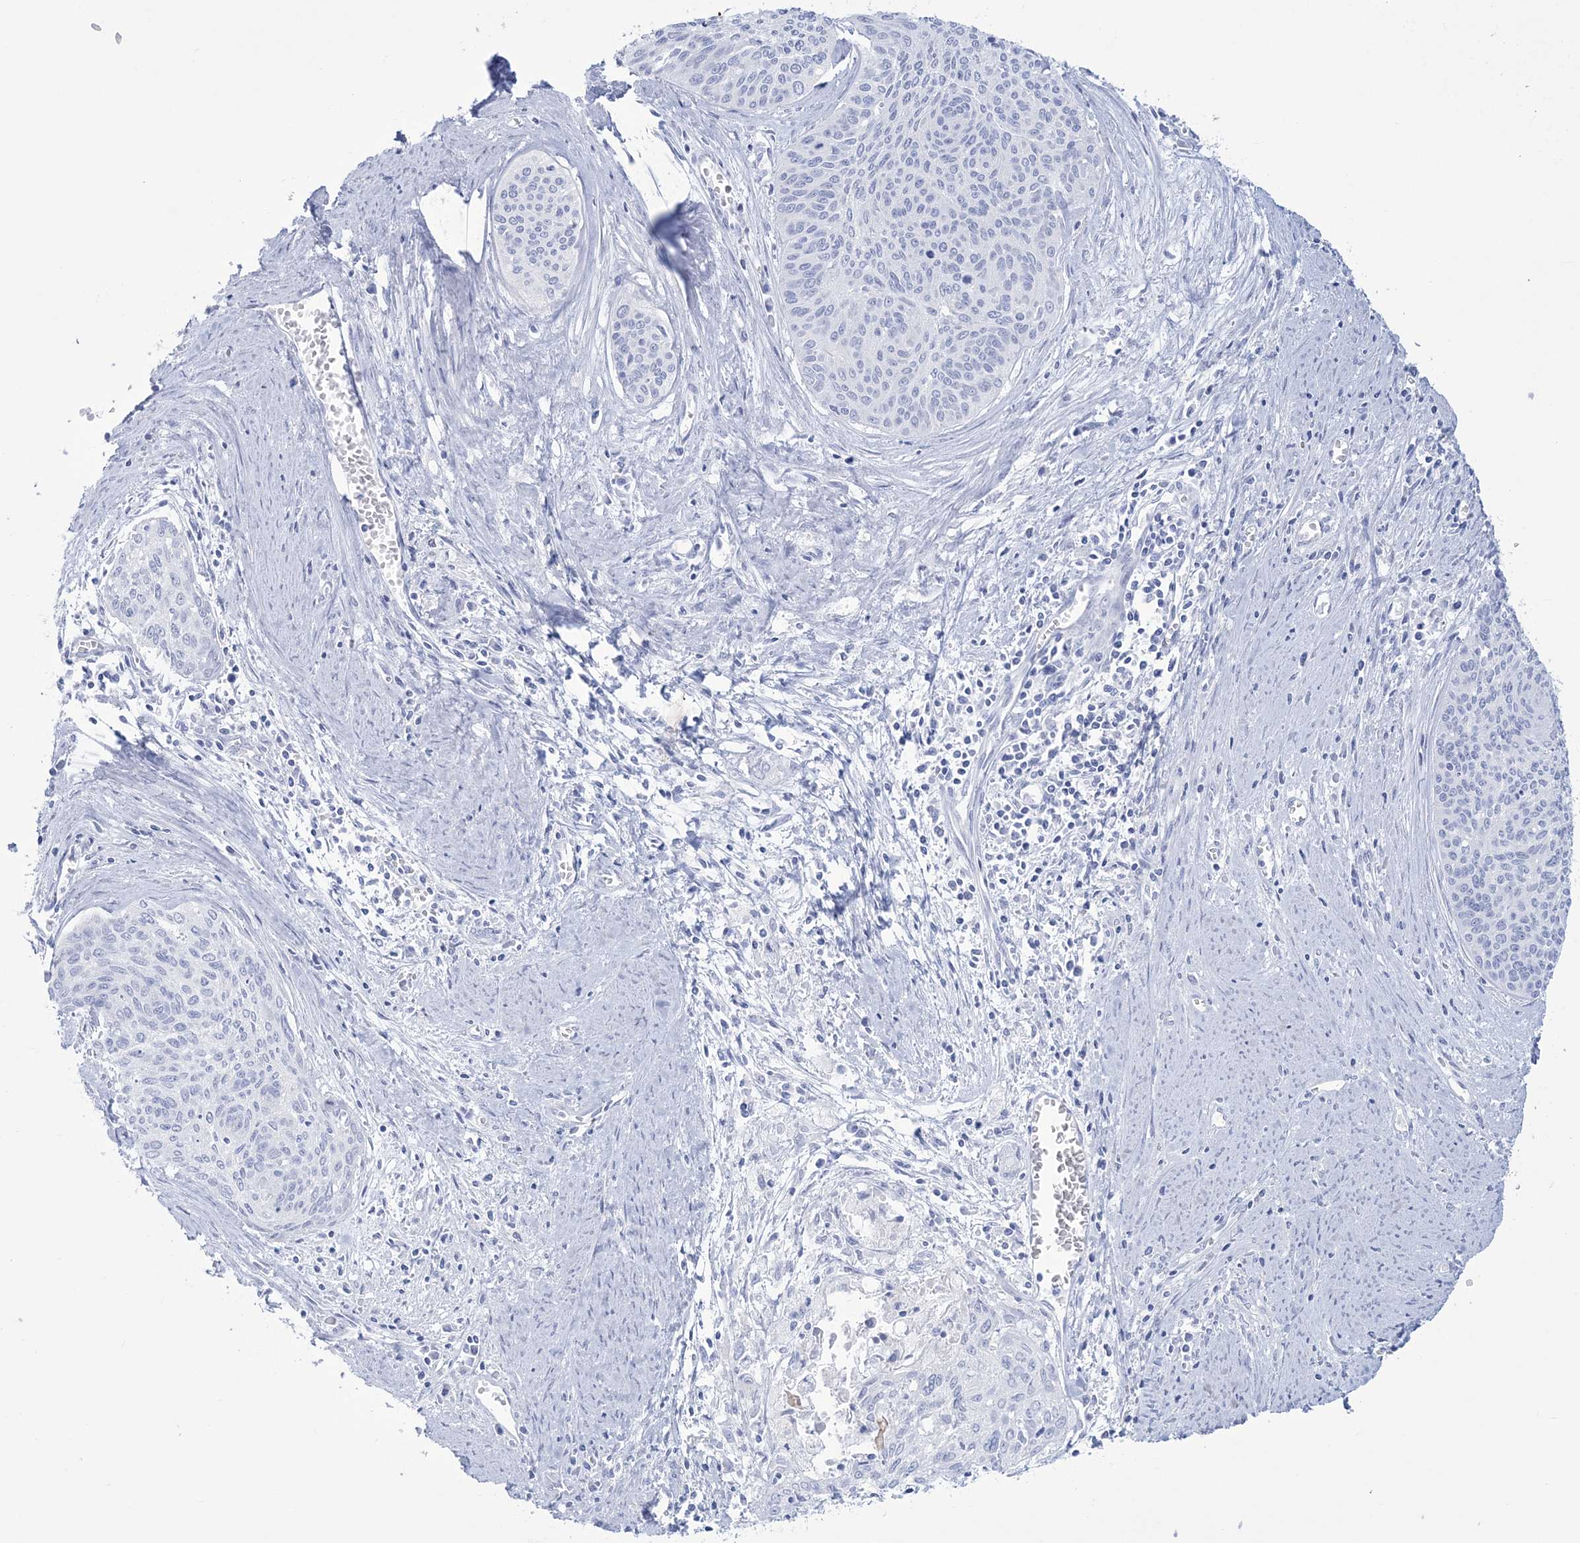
{"staining": {"intensity": "negative", "quantity": "none", "location": "none"}, "tissue": "cervical cancer", "cell_type": "Tumor cells", "image_type": "cancer", "snomed": [{"axis": "morphology", "description": "Squamous cell carcinoma, NOS"}, {"axis": "topography", "description": "Cervix"}], "caption": "DAB immunohistochemical staining of human cervical squamous cell carcinoma displays no significant staining in tumor cells.", "gene": "RBP2", "patient": {"sex": "female", "age": 55}}